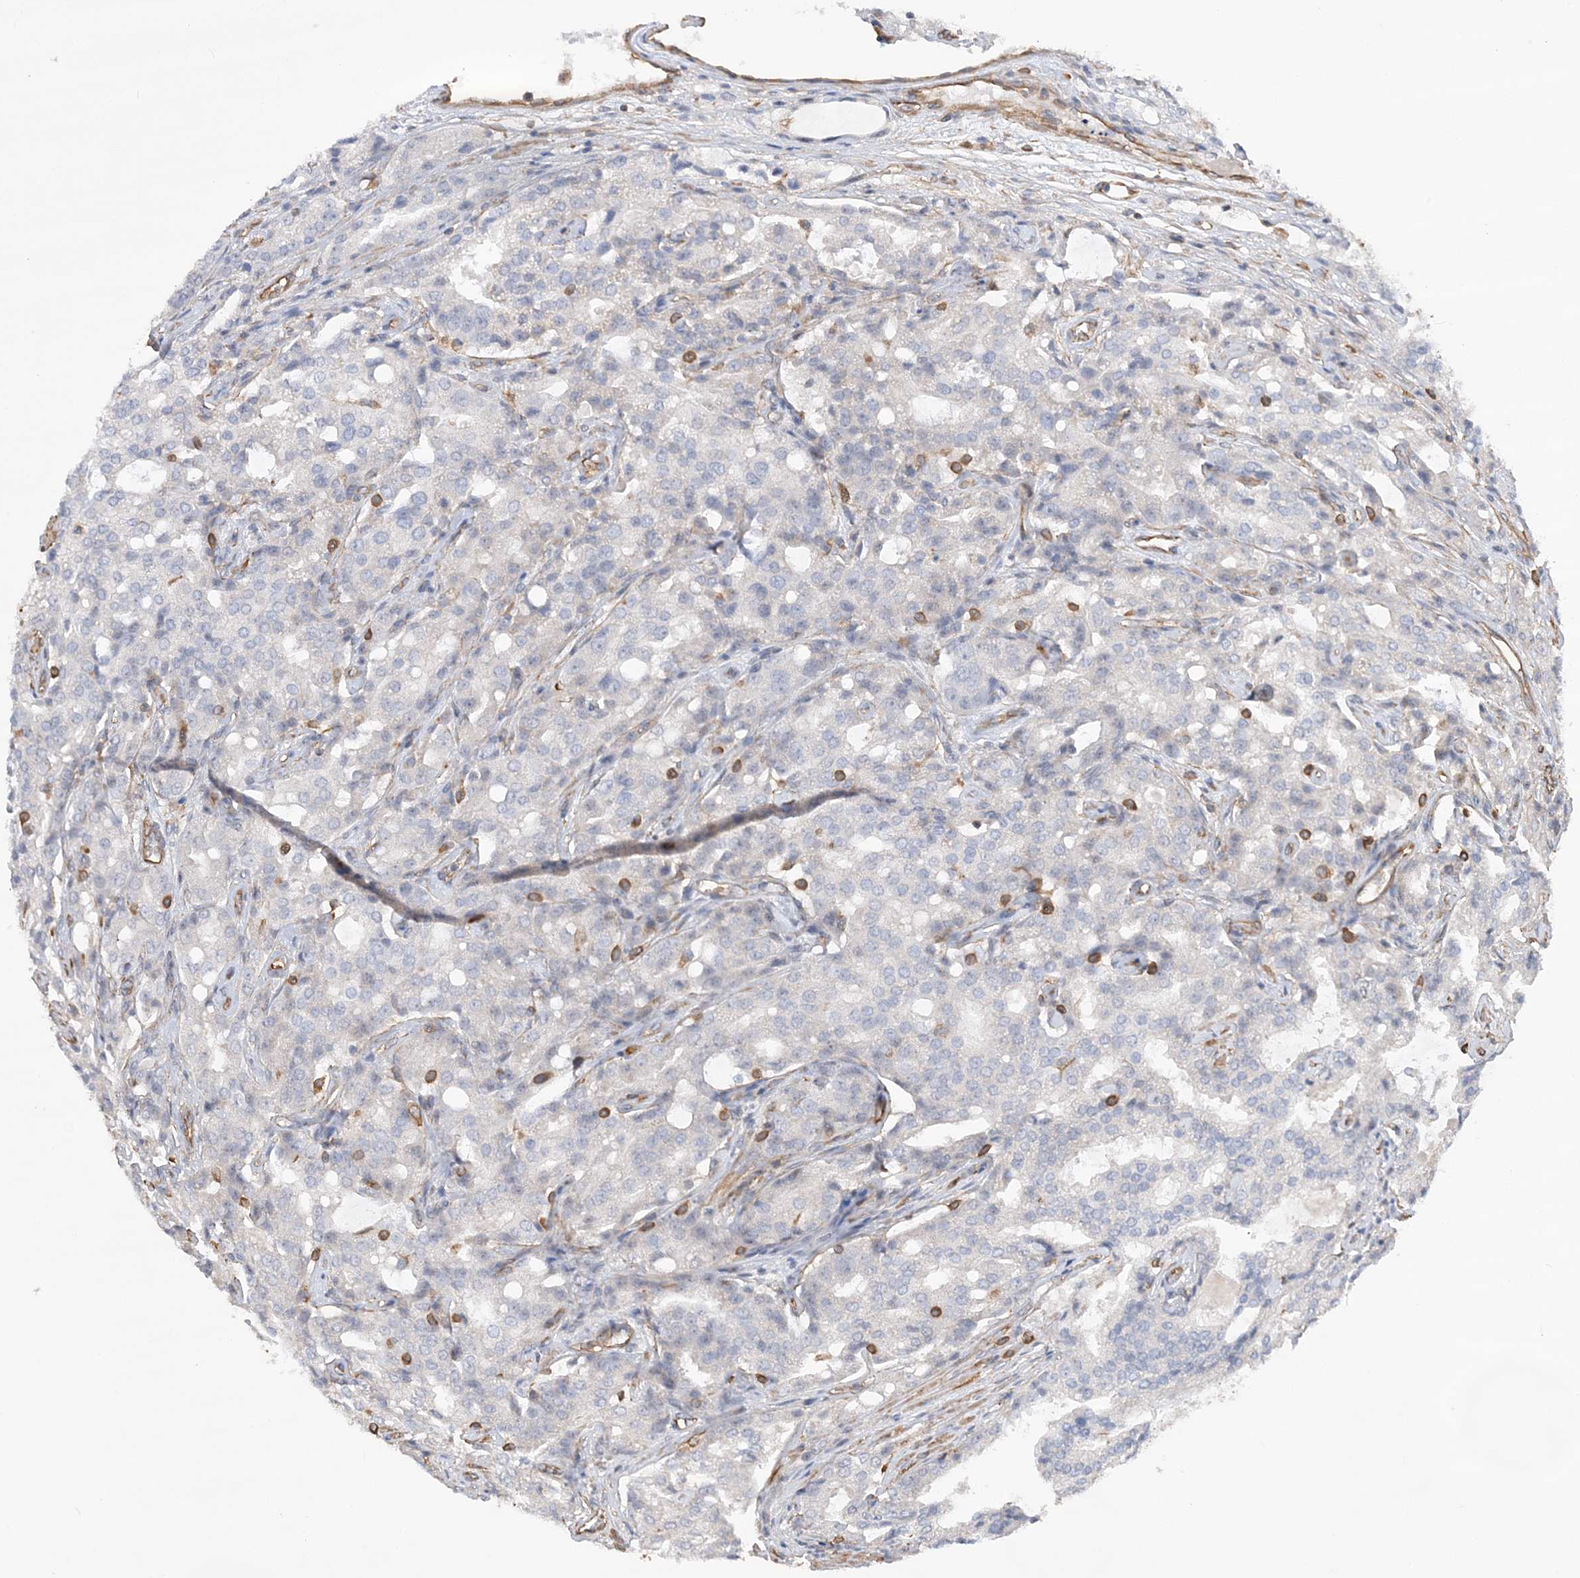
{"staining": {"intensity": "negative", "quantity": "none", "location": "none"}, "tissue": "prostate cancer", "cell_type": "Tumor cells", "image_type": "cancer", "snomed": [{"axis": "morphology", "description": "Adenocarcinoma, High grade"}, {"axis": "topography", "description": "Prostate"}], "caption": "Human high-grade adenocarcinoma (prostate) stained for a protein using immunohistochemistry (IHC) reveals no positivity in tumor cells.", "gene": "ZNF821", "patient": {"sex": "male", "age": 72}}